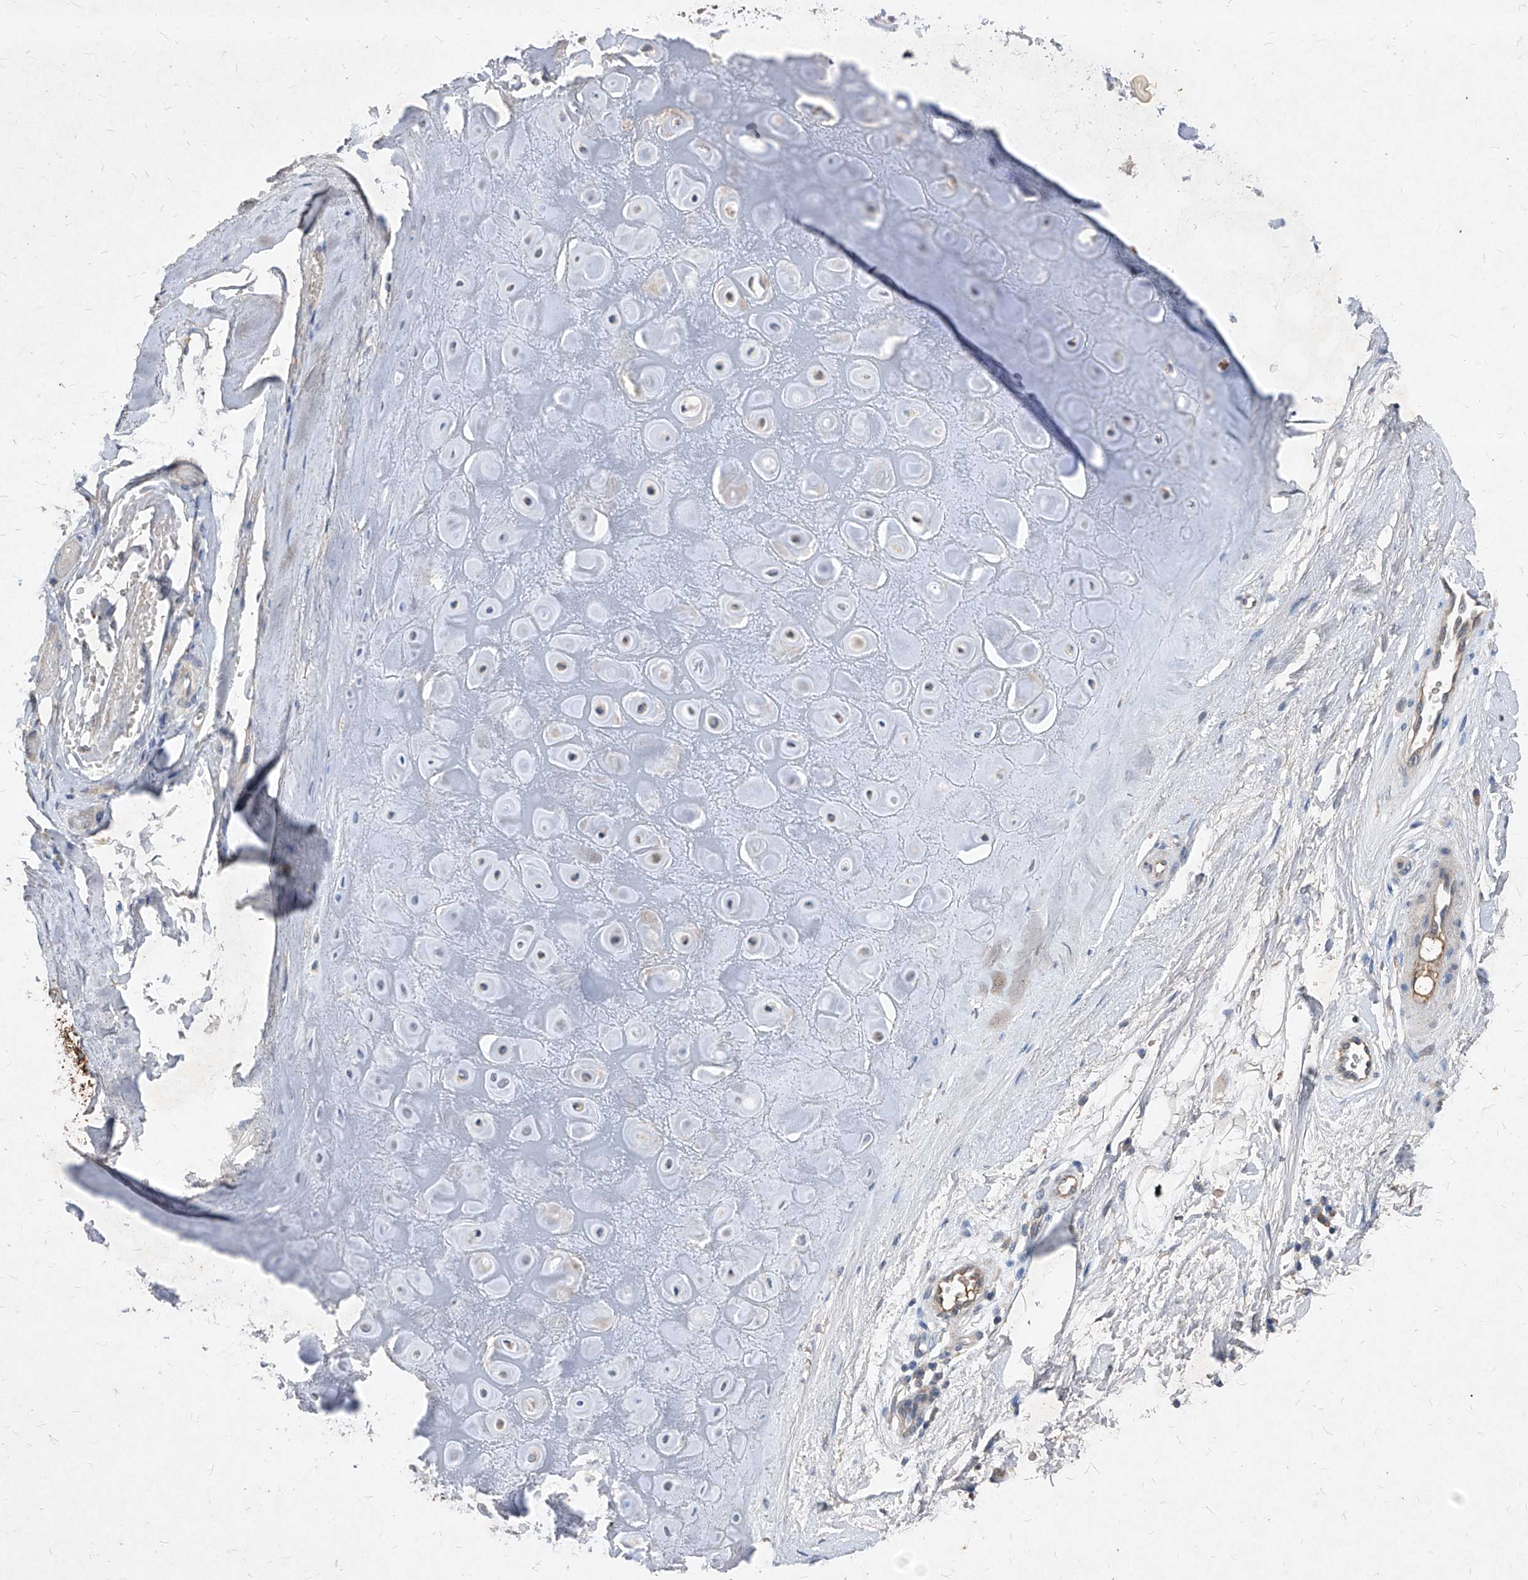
{"staining": {"intensity": "negative", "quantity": "none", "location": "none"}, "tissue": "adipose tissue", "cell_type": "Adipocytes", "image_type": "normal", "snomed": [{"axis": "morphology", "description": "Normal tissue, NOS"}, {"axis": "morphology", "description": "Basal cell carcinoma"}, {"axis": "topography", "description": "Skin"}], "caption": "A photomicrograph of adipose tissue stained for a protein displays no brown staining in adipocytes.", "gene": "SYNGR1", "patient": {"sex": "female", "age": 89}}